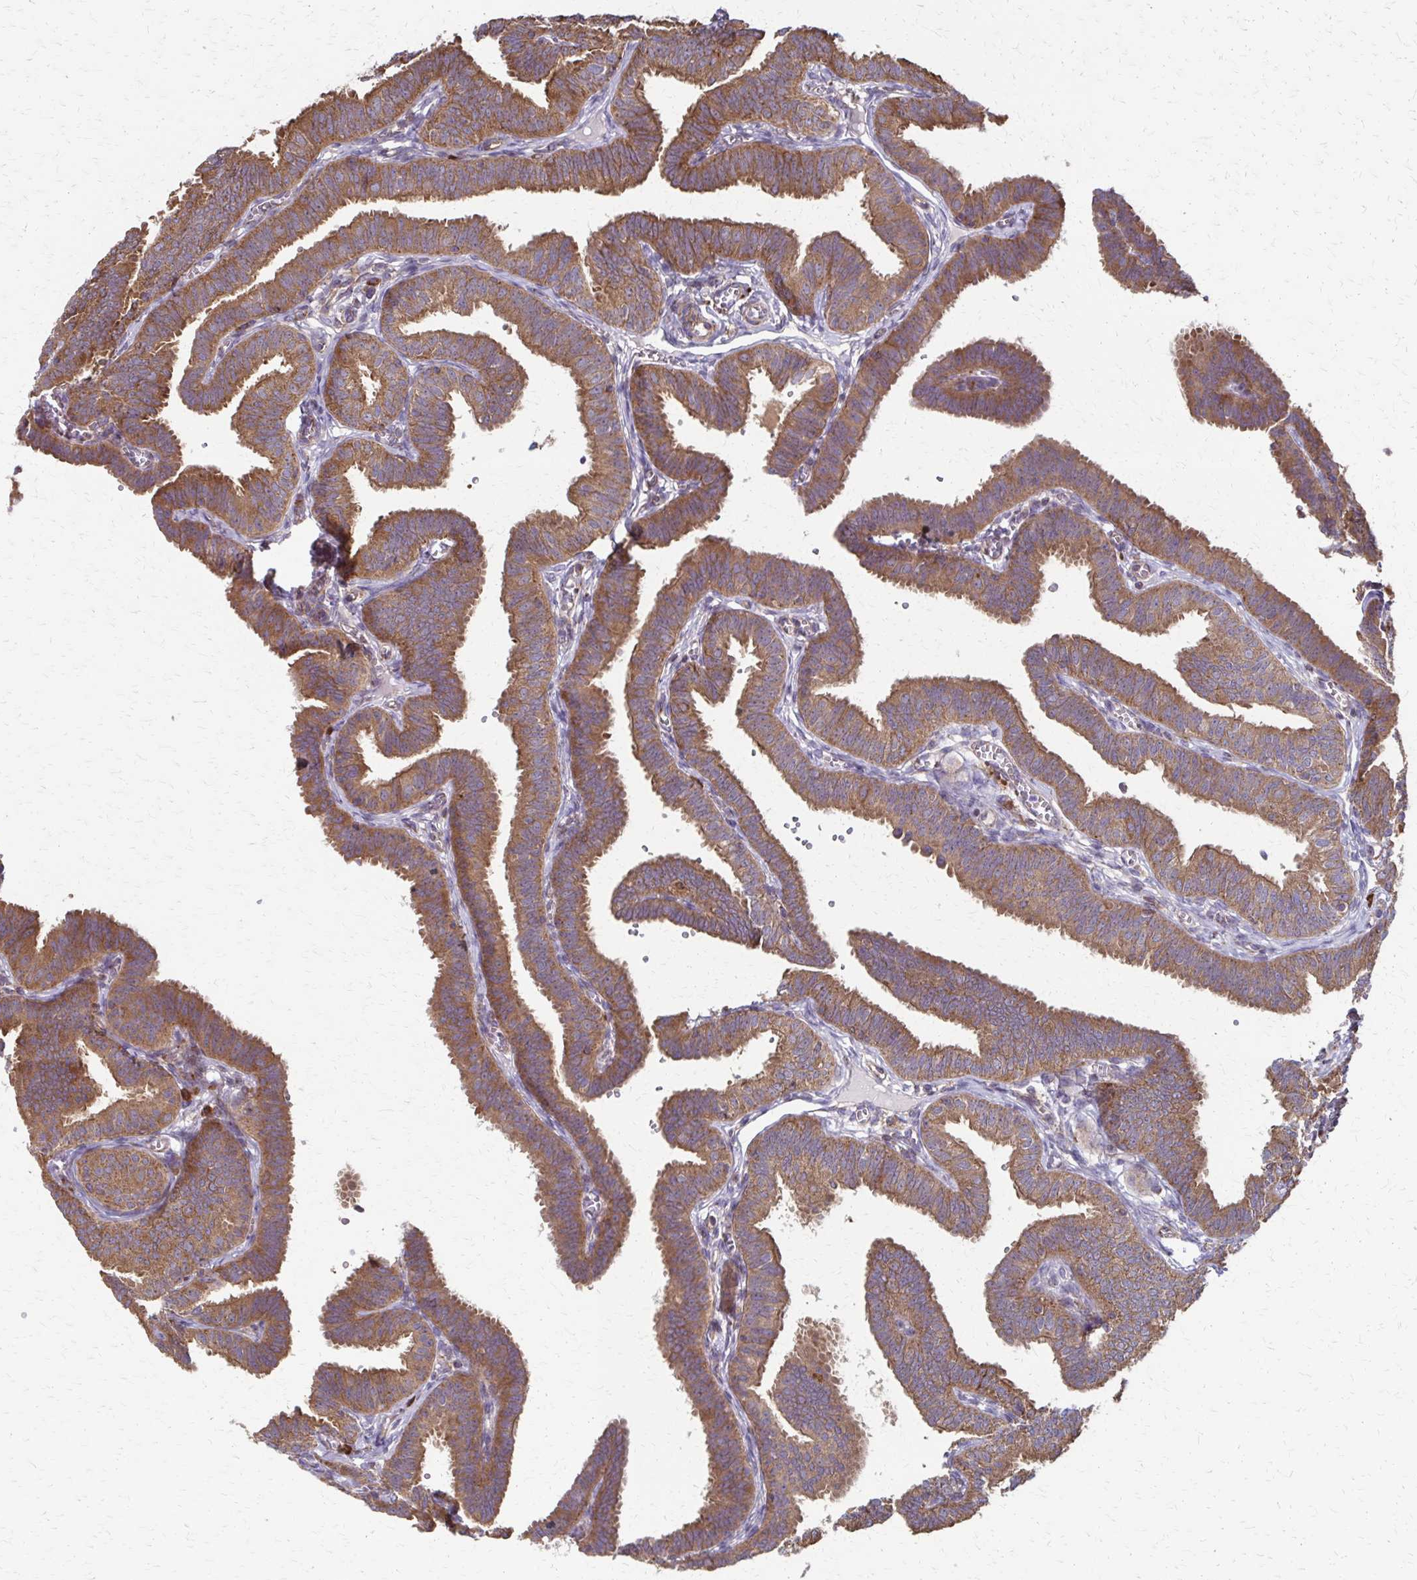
{"staining": {"intensity": "moderate", "quantity": ">75%", "location": "cytoplasmic/membranous"}, "tissue": "fallopian tube", "cell_type": "Glandular cells", "image_type": "normal", "snomed": [{"axis": "morphology", "description": "Normal tissue, NOS"}, {"axis": "topography", "description": "Fallopian tube"}], "caption": "Immunohistochemical staining of normal human fallopian tube shows moderate cytoplasmic/membranous protein expression in approximately >75% of glandular cells.", "gene": "EEF2", "patient": {"sex": "female", "age": 25}}